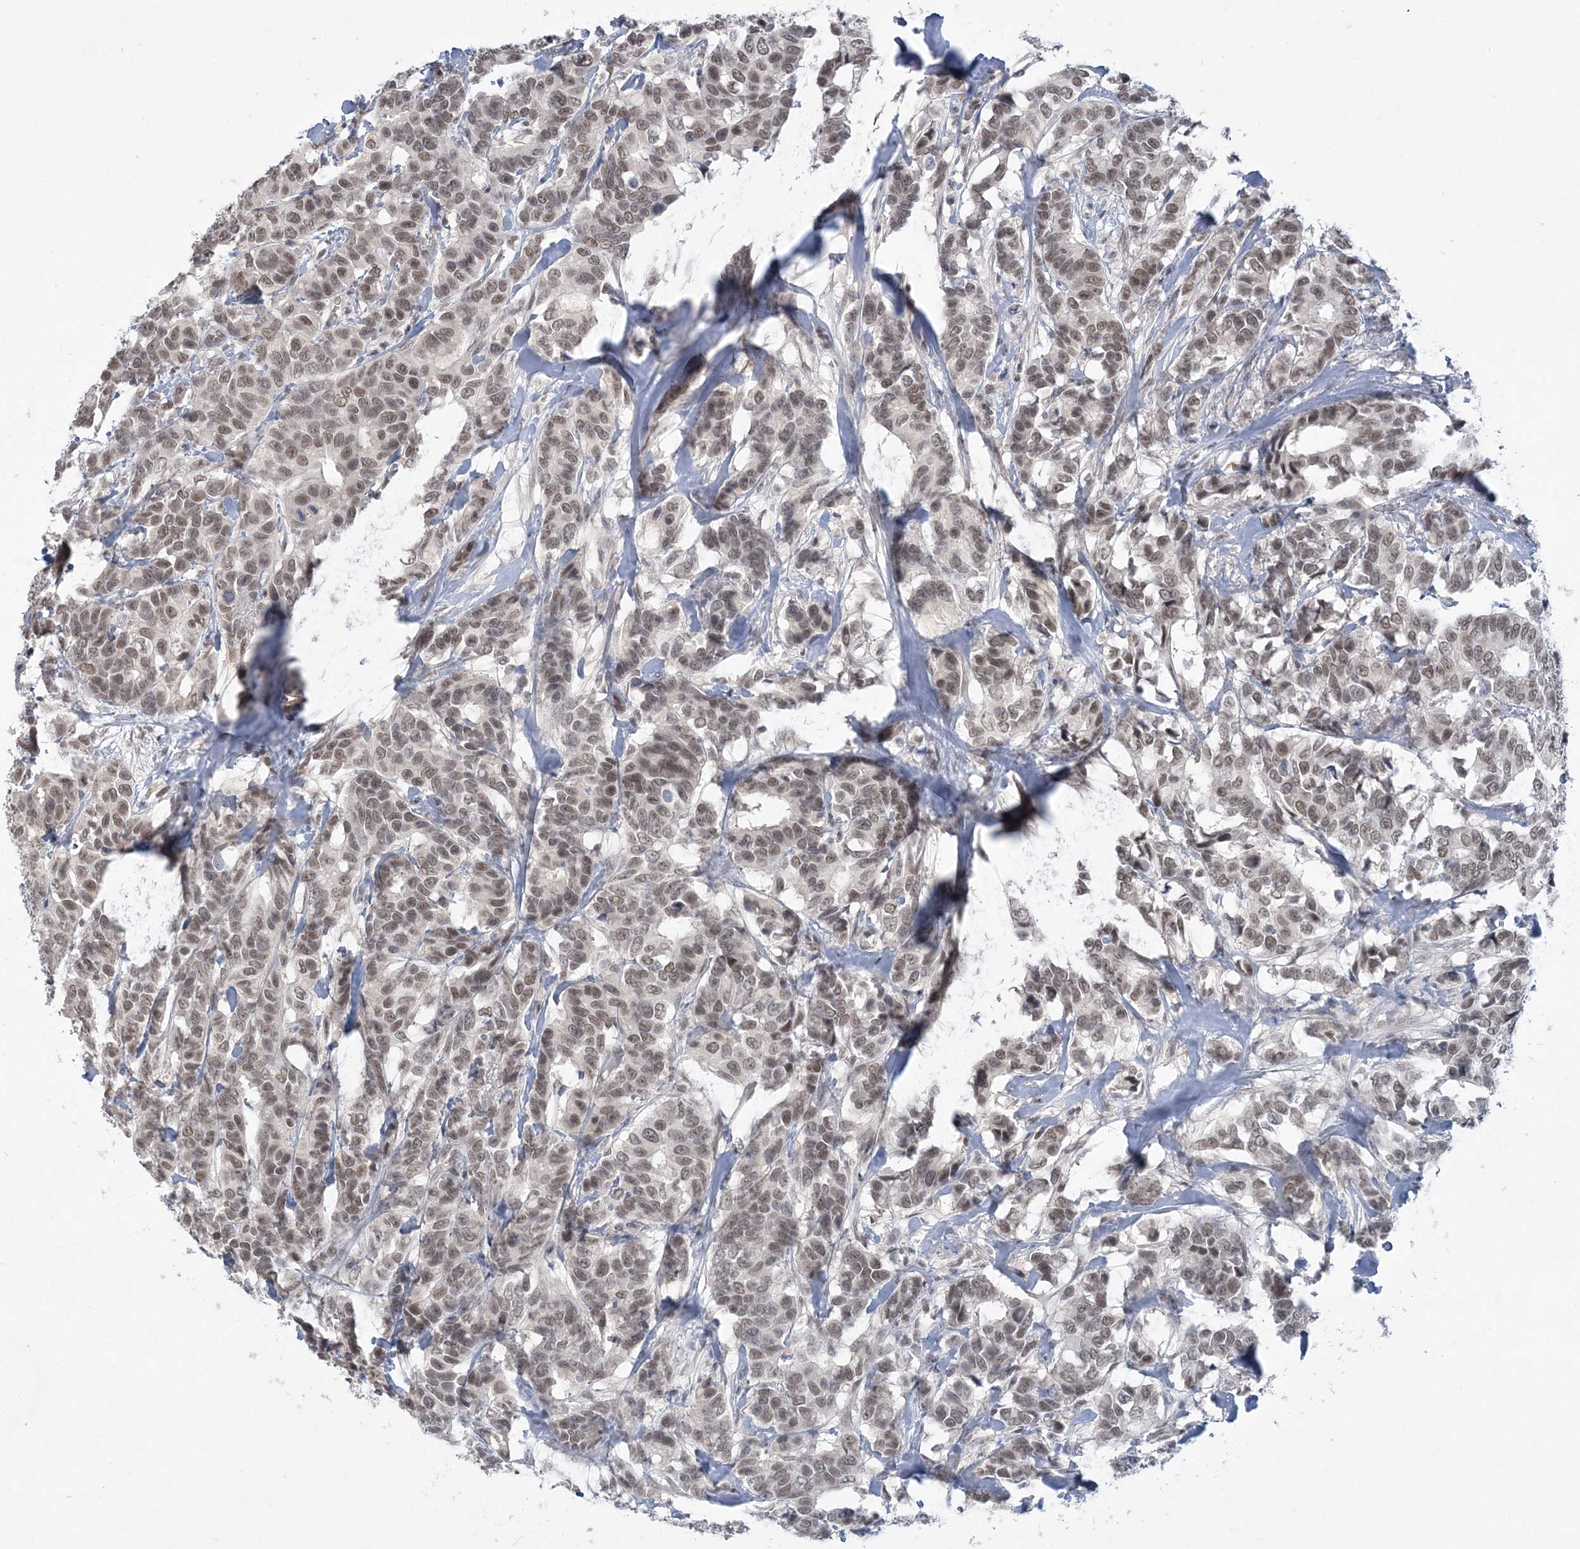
{"staining": {"intensity": "moderate", "quantity": ">75%", "location": "nuclear"}, "tissue": "breast cancer", "cell_type": "Tumor cells", "image_type": "cancer", "snomed": [{"axis": "morphology", "description": "Duct carcinoma"}, {"axis": "topography", "description": "Breast"}], "caption": "Immunohistochemical staining of breast intraductal carcinoma exhibits medium levels of moderate nuclear expression in approximately >75% of tumor cells.", "gene": "KMT2D", "patient": {"sex": "female", "age": 87}}